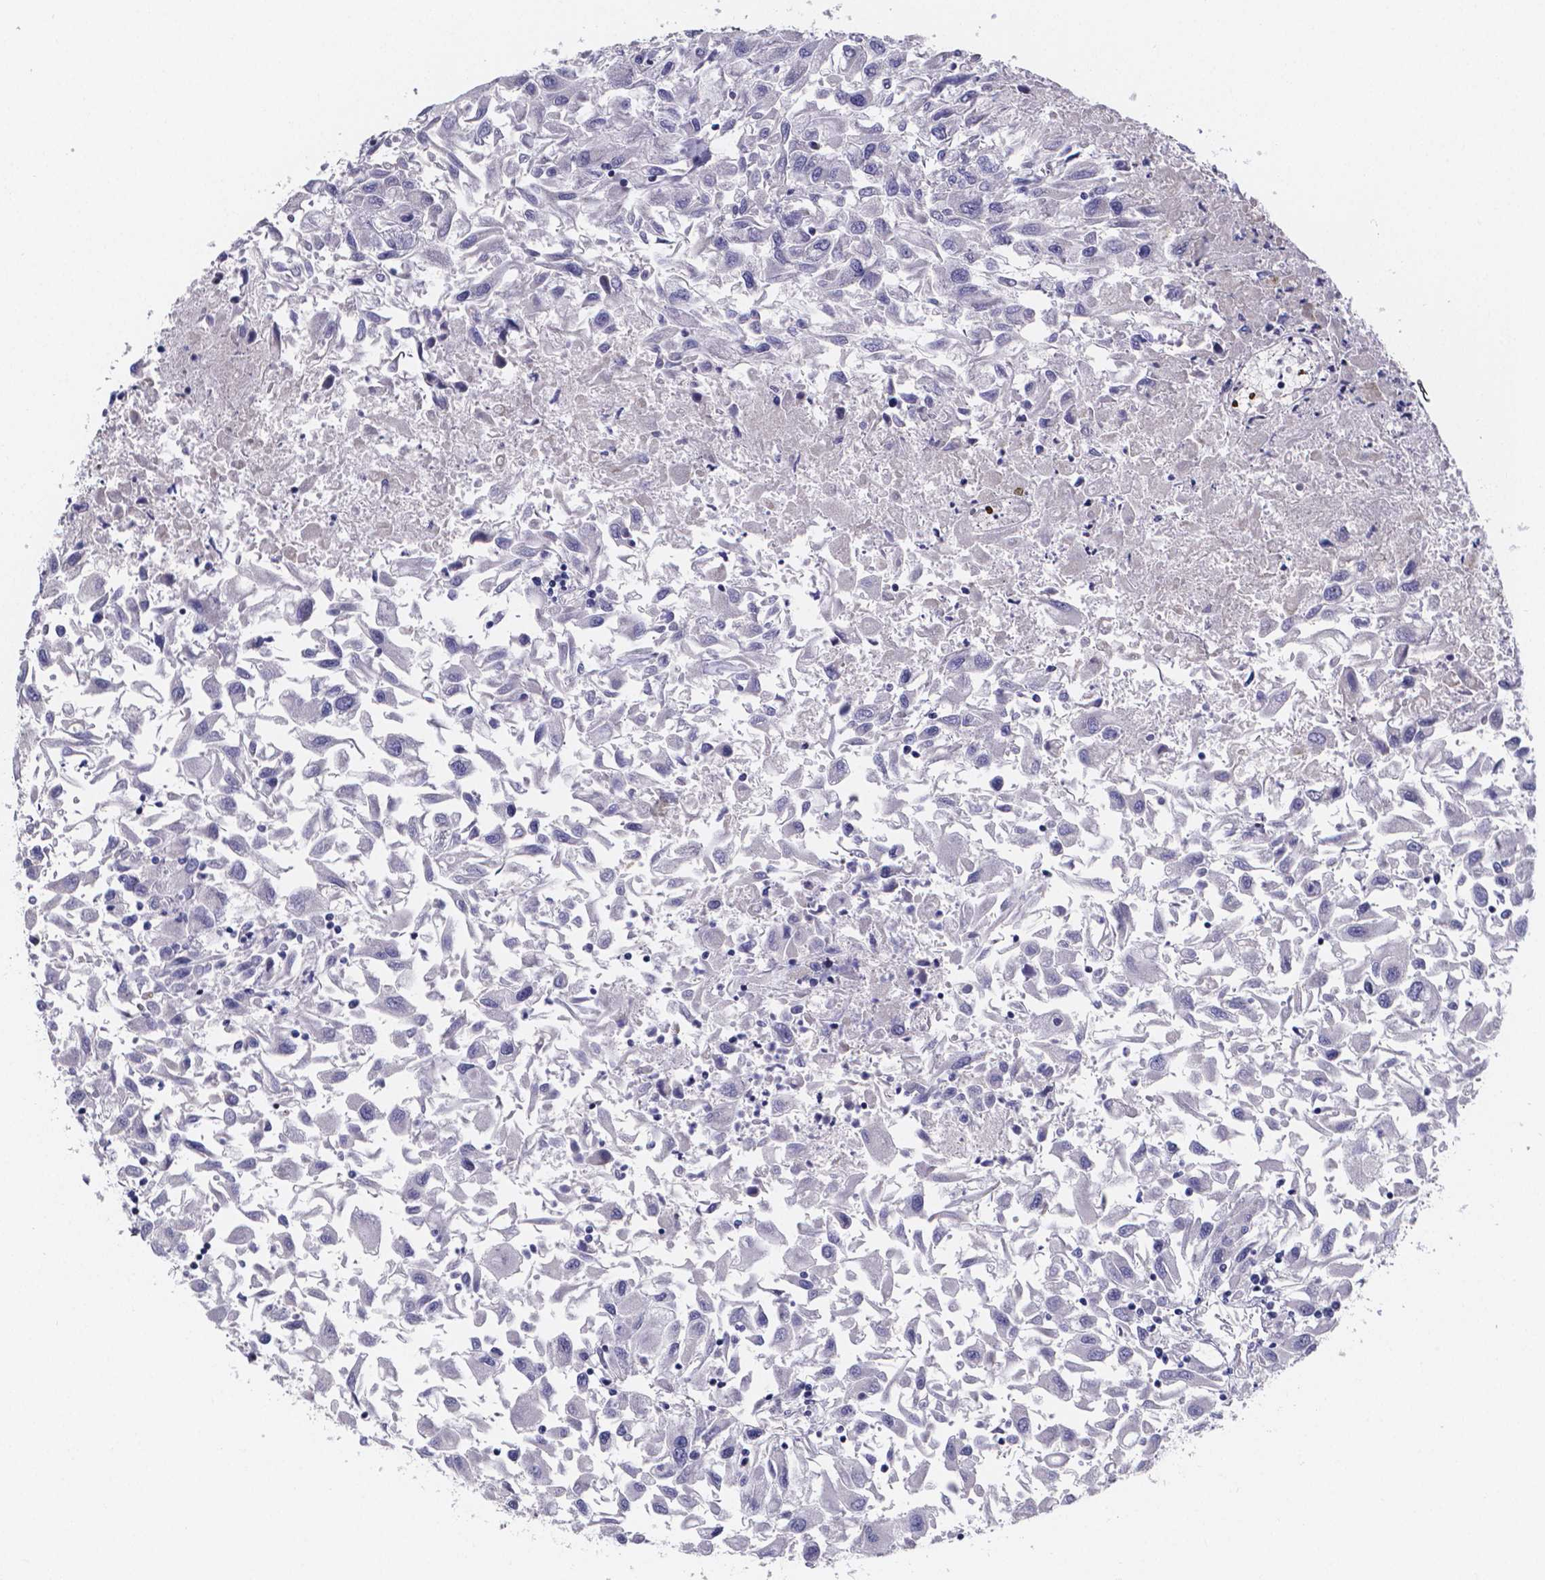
{"staining": {"intensity": "negative", "quantity": "none", "location": "none"}, "tissue": "renal cancer", "cell_type": "Tumor cells", "image_type": "cancer", "snomed": [{"axis": "morphology", "description": "Adenocarcinoma, NOS"}, {"axis": "topography", "description": "Kidney"}], "caption": "Adenocarcinoma (renal) stained for a protein using immunohistochemistry exhibits no positivity tumor cells.", "gene": "GABRA3", "patient": {"sex": "female", "age": 76}}